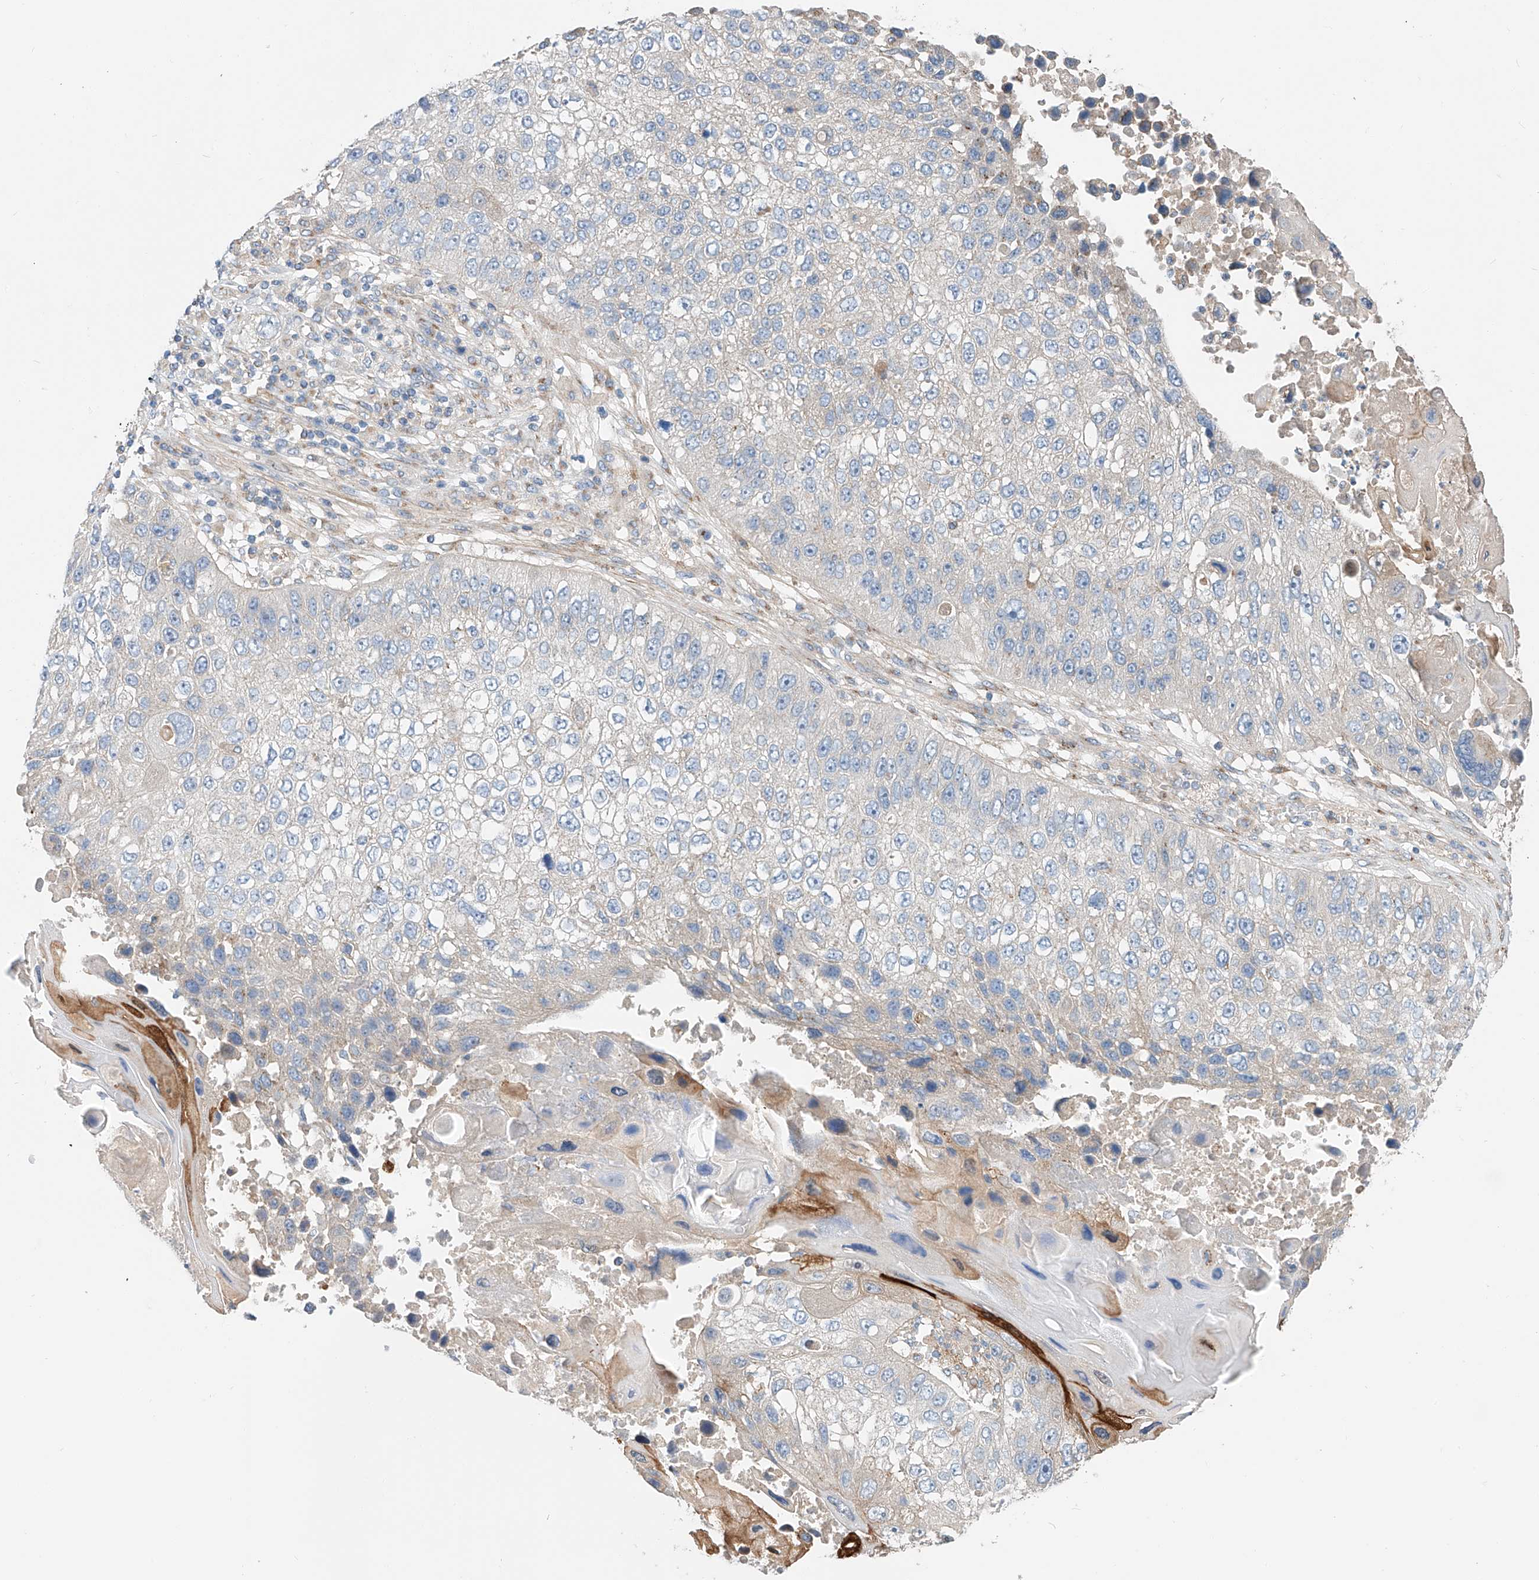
{"staining": {"intensity": "moderate", "quantity": "<25%", "location": "cytoplasmic/membranous"}, "tissue": "lung cancer", "cell_type": "Tumor cells", "image_type": "cancer", "snomed": [{"axis": "morphology", "description": "Squamous cell carcinoma, NOS"}, {"axis": "topography", "description": "Lung"}], "caption": "Human lung cancer (squamous cell carcinoma) stained with a protein marker demonstrates moderate staining in tumor cells.", "gene": "SLC22A7", "patient": {"sex": "male", "age": 61}}